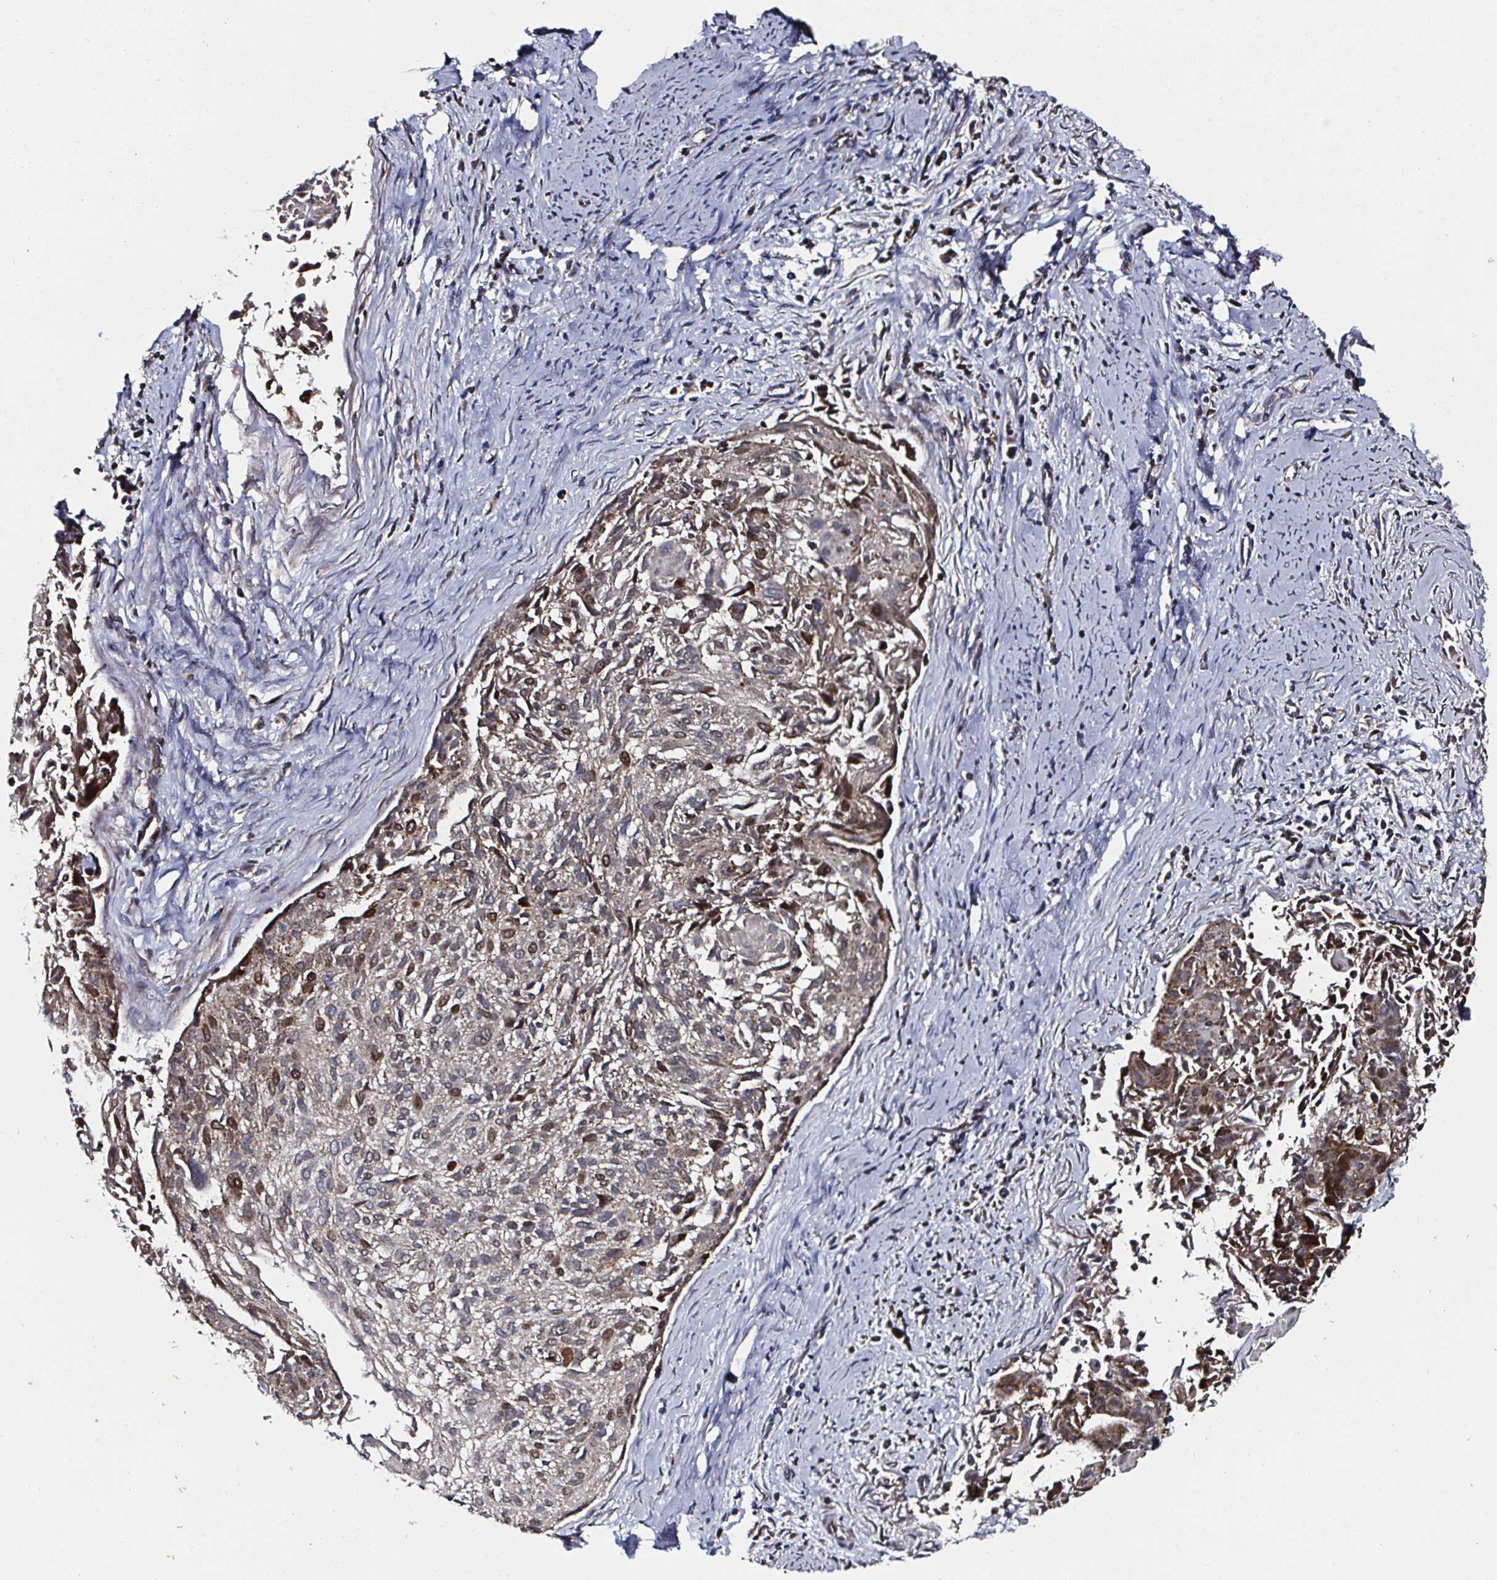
{"staining": {"intensity": "strong", "quantity": ">75%", "location": "cytoplasmic/membranous,nuclear"}, "tissue": "cervical cancer", "cell_type": "Tumor cells", "image_type": "cancer", "snomed": [{"axis": "morphology", "description": "Squamous cell carcinoma, NOS"}, {"axis": "topography", "description": "Cervix"}], "caption": "Protein staining of cervical squamous cell carcinoma tissue displays strong cytoplasmic/membranous and nuclear staining in about >75% of tumor cells.", "gene": "ATAD3B", "patient": {"sex": "female", "age": 55}}